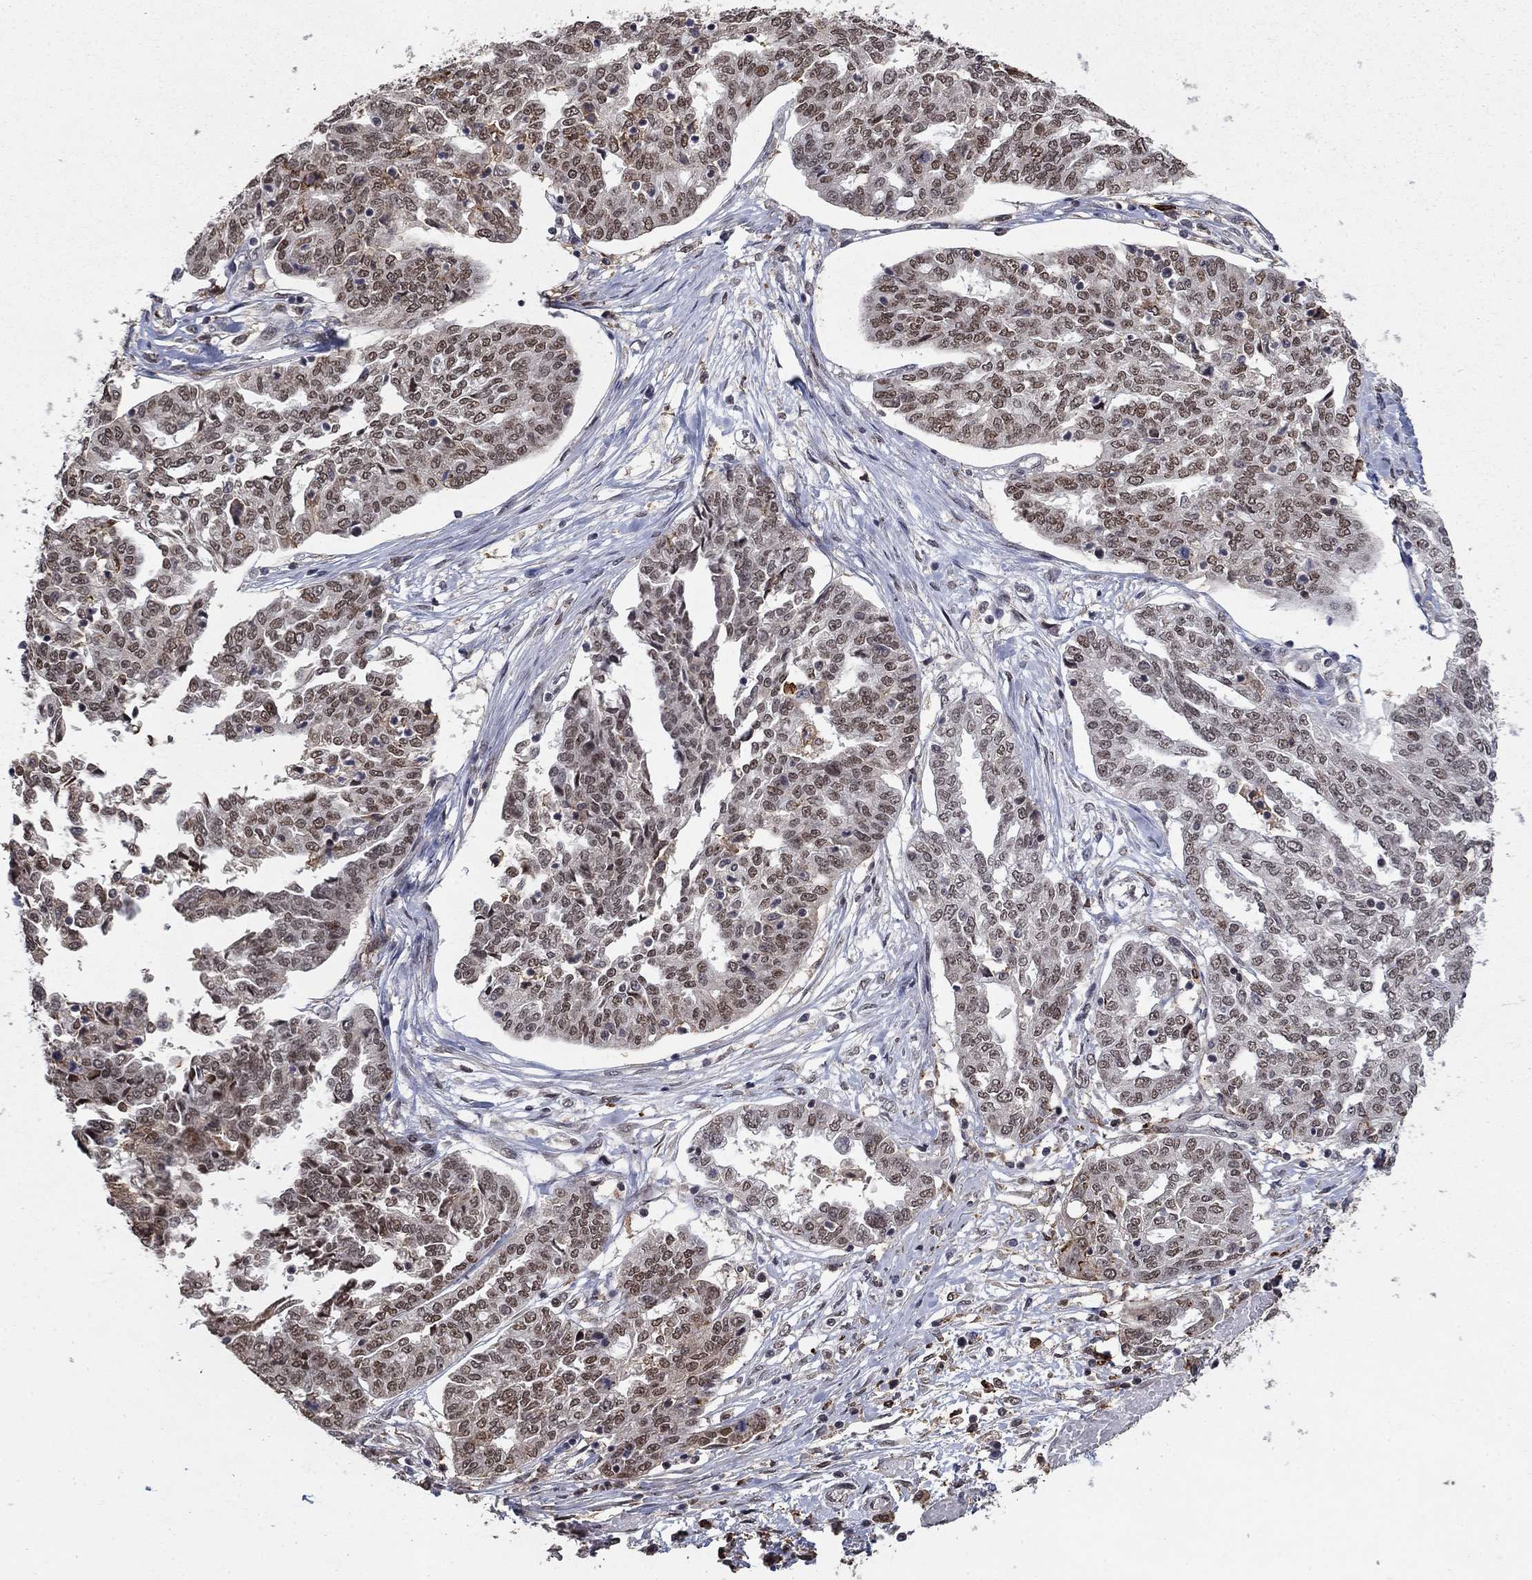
{"staining": {"intensity": "moderate", "quantity": "25%-75%", "location": "nuclear"}, "tissue": "ovarian cancer", "cell_type": "Tumor cells", "image_type": "cancer", "snomed": [{"axis": "morphology", "description": "Cystadenocarcinoma, serous, NOS"}, {"axis": "topography", "description": "Ovary"}], "caption": "Protein staining of ovarian cancer (serous cystadenocarcinoma) tissue exhibits moderate nuclear staining in approximately 25%-75% of tumor cells.", "gene": "GRIA3", "patient": {"sex": "female", "age": 67}}